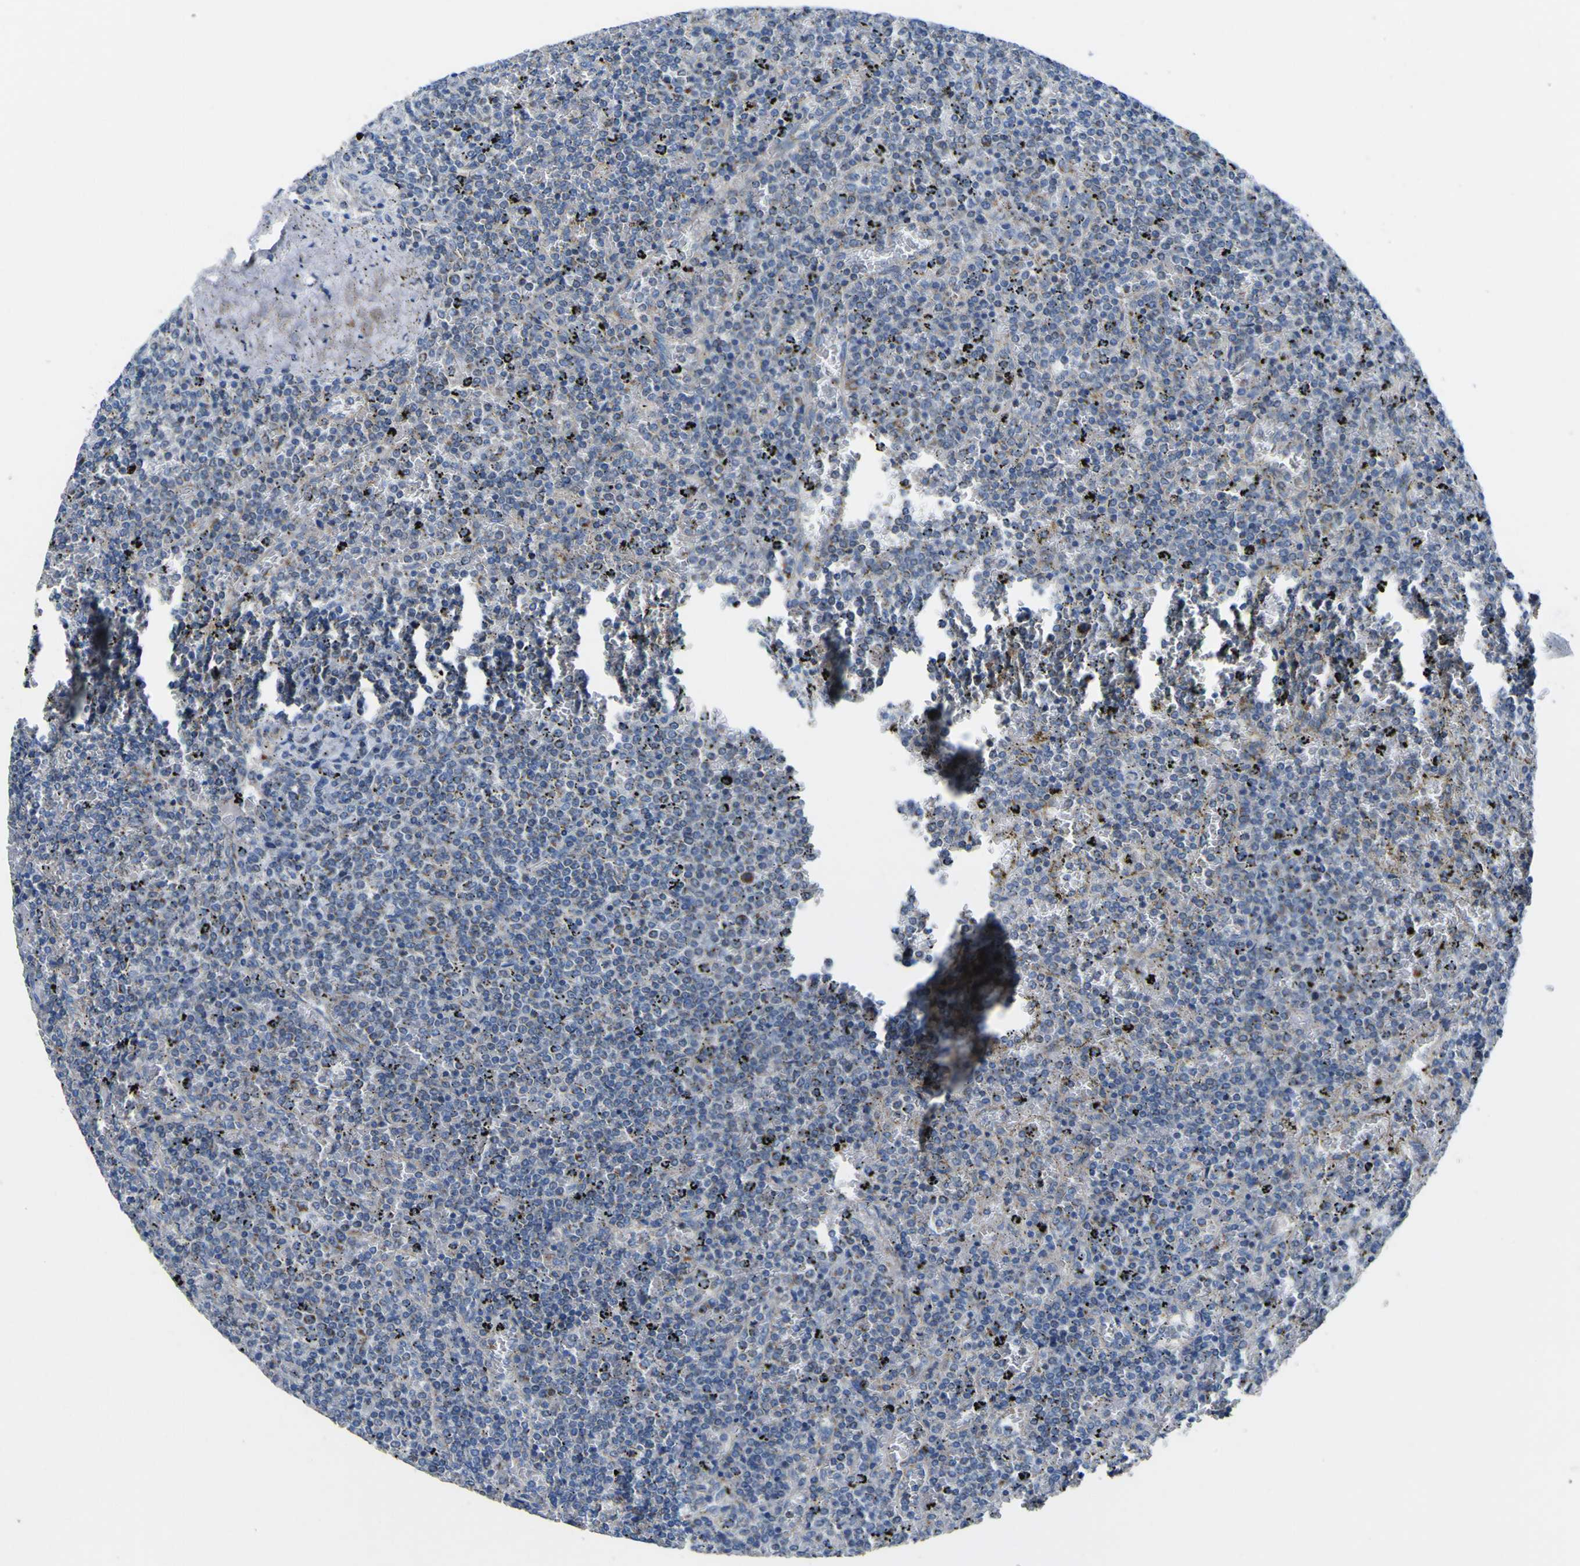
{"staining": {"intensity": "negative", "quantity": "none", "location": "none"}, "tissue": "lymphoma", "cell_type": "Tumor cells", "image_type": "cancer", "snomed": [{"axis": "morphology", "description": "Malignant lymphoma, non-Hodgkin's type, Low grade"}, {"axis": "topography", "description": "Spleen"}], "caption": "The immunohistochemistry photomicrograph has no significant expression in tumor cells of lymphoma tissue.", "gene": "ALDH18A1", "patient": {"sex": "female", "age": 77}}